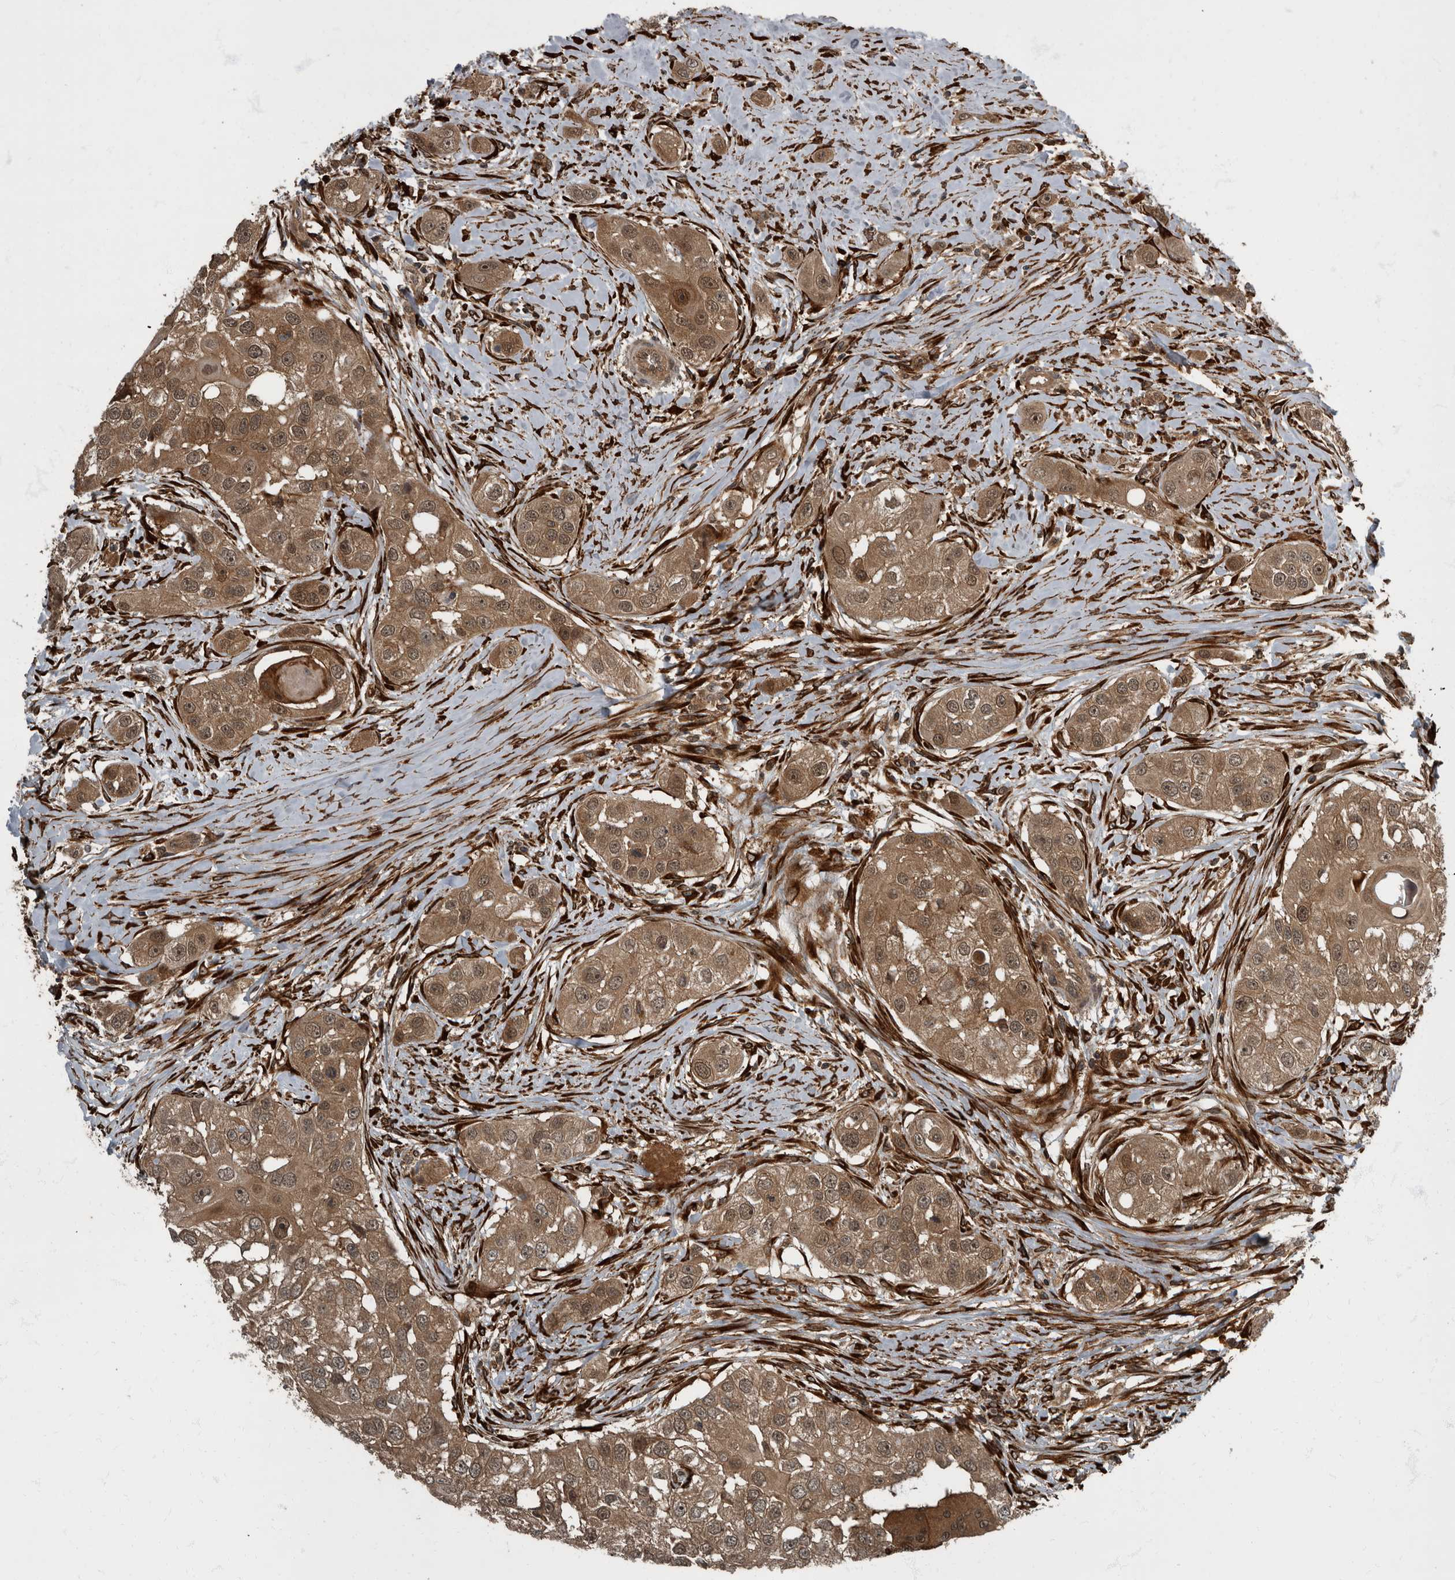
{"staining": {"intensity": "moderate", "quantity": ">75%", "location": "cytoplasmic/membranous,nuclear"}, "tissue": "head and neck cancer", "cell_type": "Tumor cells", "image_type": "cancer", "snomed": [{"axis": "morphology", "description": "Normal tissue, NOS"}, {"axis": "morphology", "description": "Squamous cell carcinoma, NOS"}, {"axis": "topography", "description": "Skeletal muscle"}, {"axis": "topography", "description": "Head-Neck"}], "caption": "Squamous cell carcinoma (head and neck) stained for a protein exhibits moderate cytoplasmic/membranous and nuclear positivity in tumor cells.", "gene": "RABGGTB", "patient": {"sex": "male", "age": 51}}